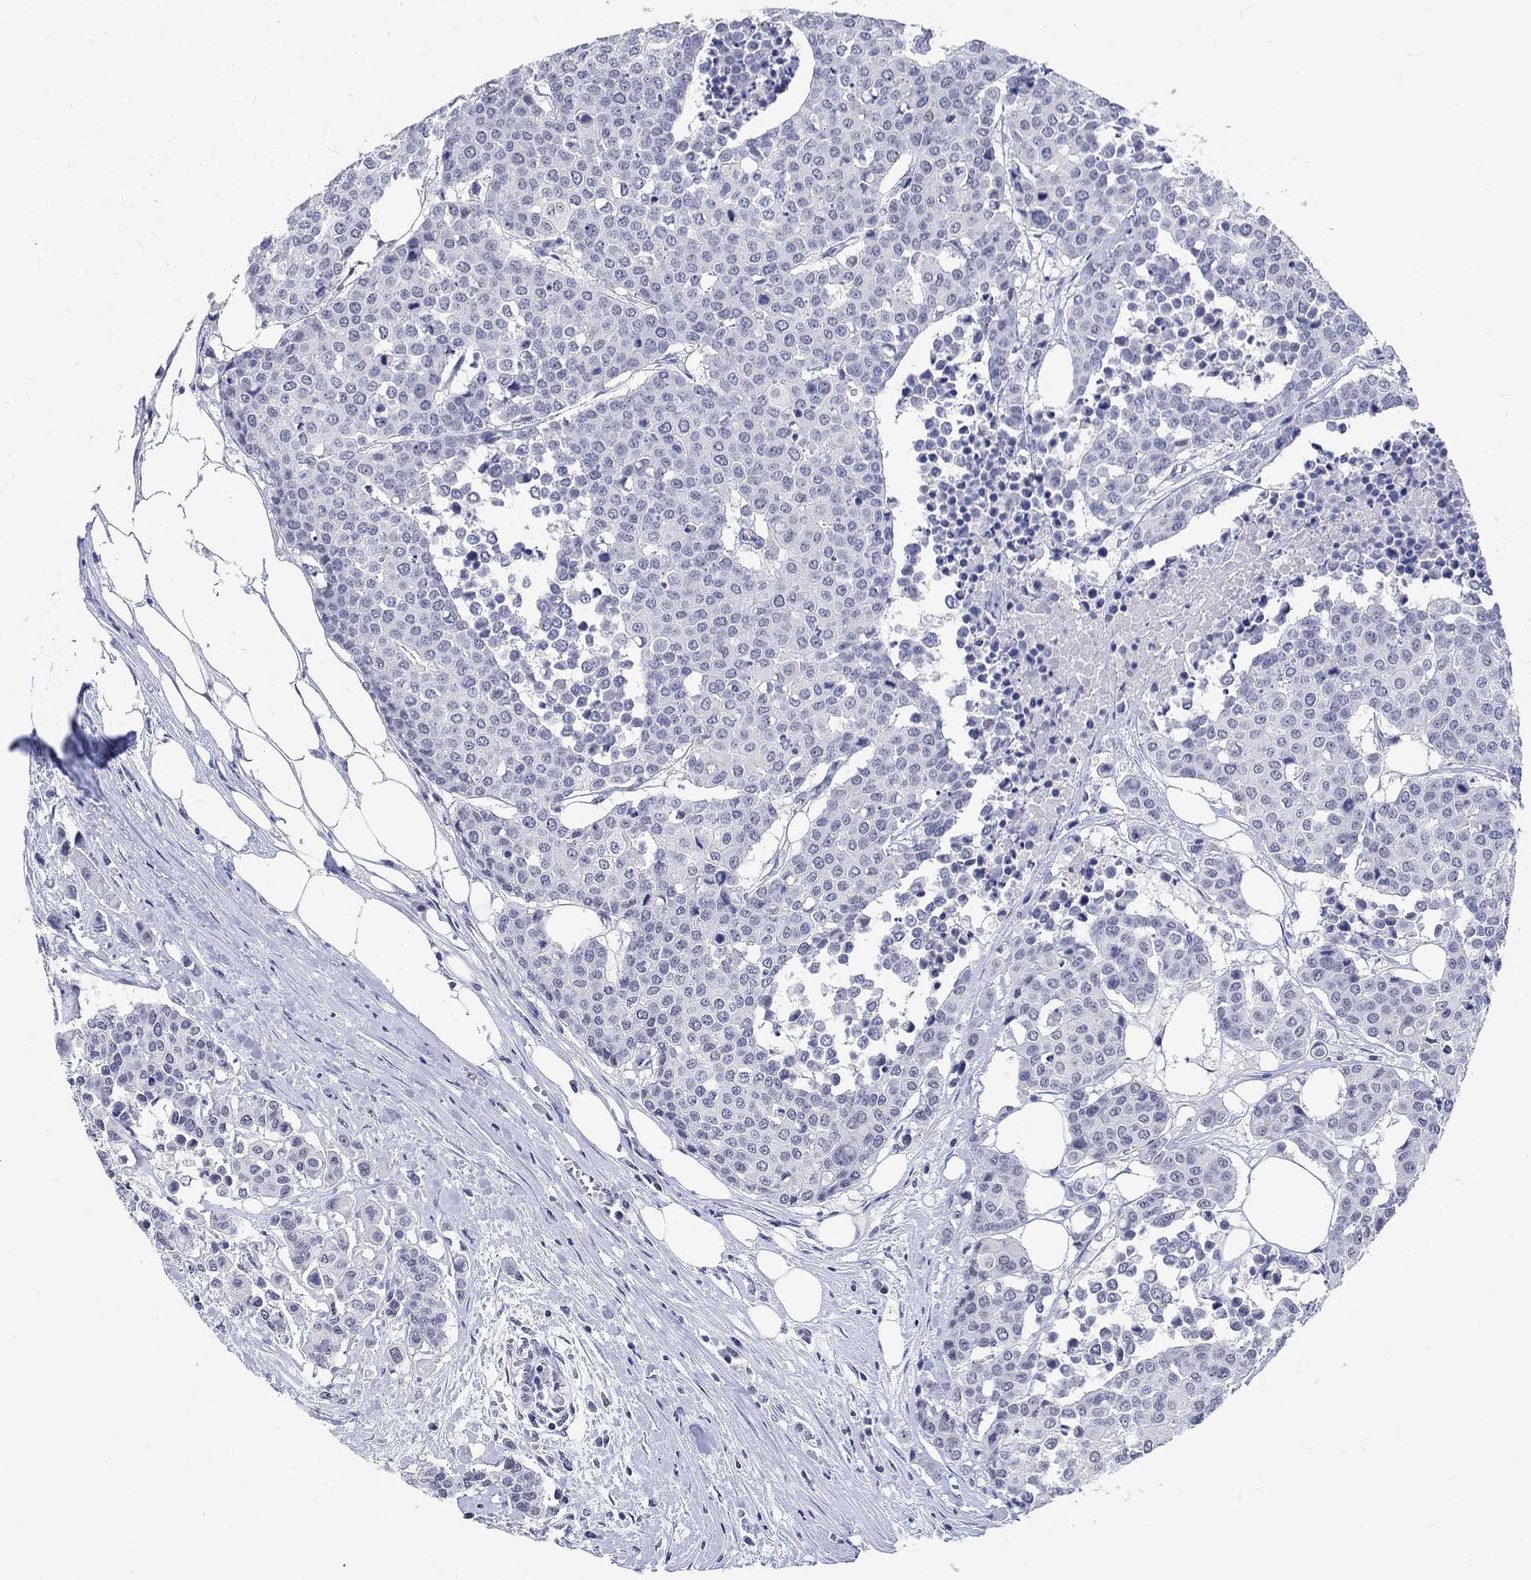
{"staining": {"intensity": "negative", "quantity": "none", "location": "none"}, "tissue": "carcinoid", "cell_type": "Tumor cells", "image_type": "cancer", "snomed": [{"axis": "morphology", "description": "Carcinoid, malignant, NOS"}, {"axis": "topography", "description": "Colon"}], "caption": "This is an immunohistochemistry (IHC) image of human carcinoid (malignant). There is no staining in tumor cells.", "gene": "ANKS1B", "patient": {"sex": "male", "age": 81}}